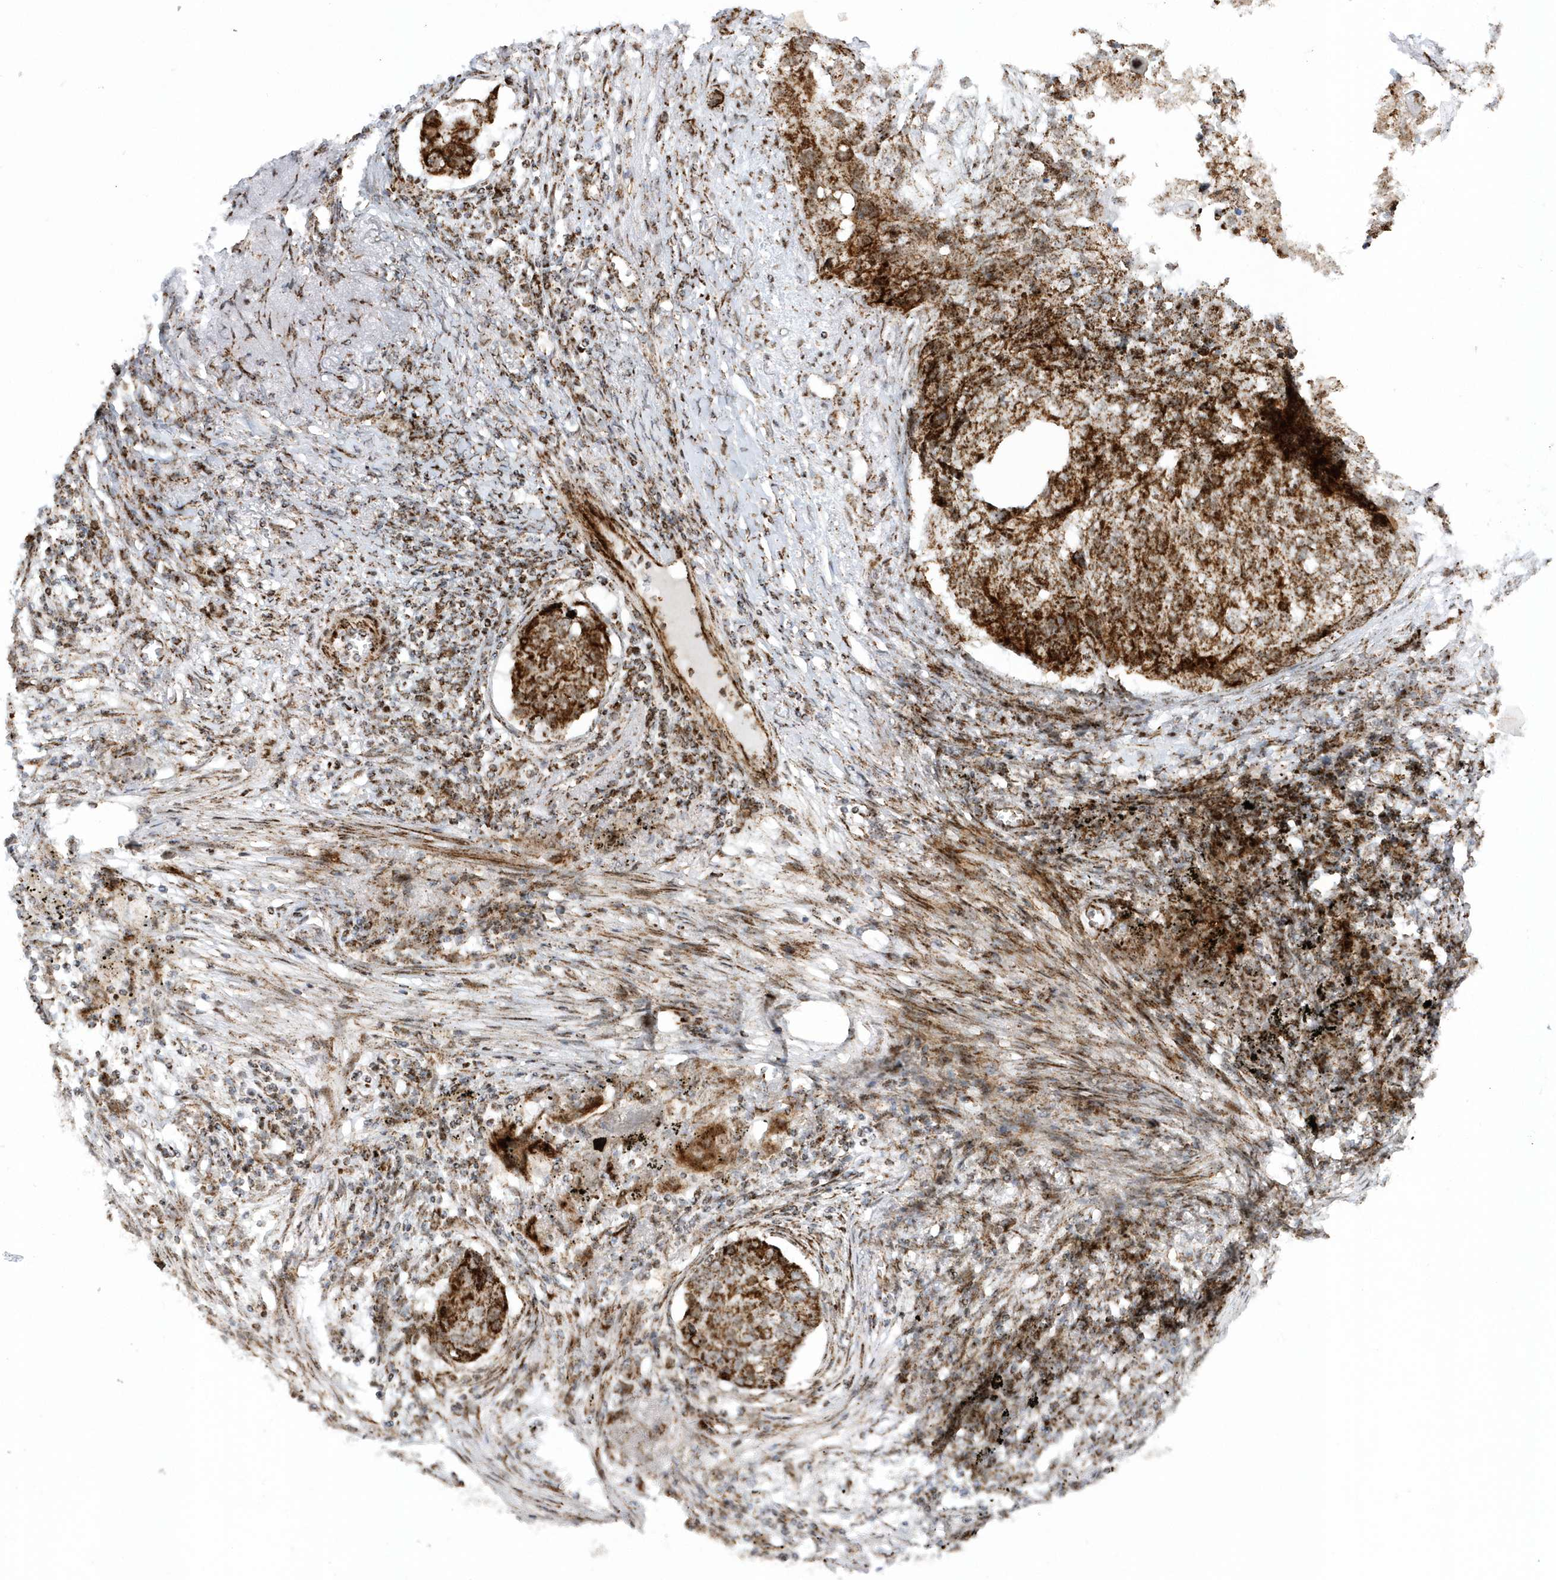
{"staining": {"intensity": "strong", "quantity": ">75%", "location": "cytoplasmic/membranous"}, "tissue": "lung cancer", "cell_type": "Tumor cells", "image_type": "cancer", "snomed": [{"axis": "morphology", "description": "Squamous cell carcinoma, NOS"}, {"axis": "topography", "description": "Lung"}], "caption": "A micrograph showing strong cytoplasmic/membranous positivity in approximately >75% of tumor cells in lung cancer, as visualized by brown immunohistochemical staining.", "gene": "CRY2", "patient": {"sex": "female", "age": 63}}